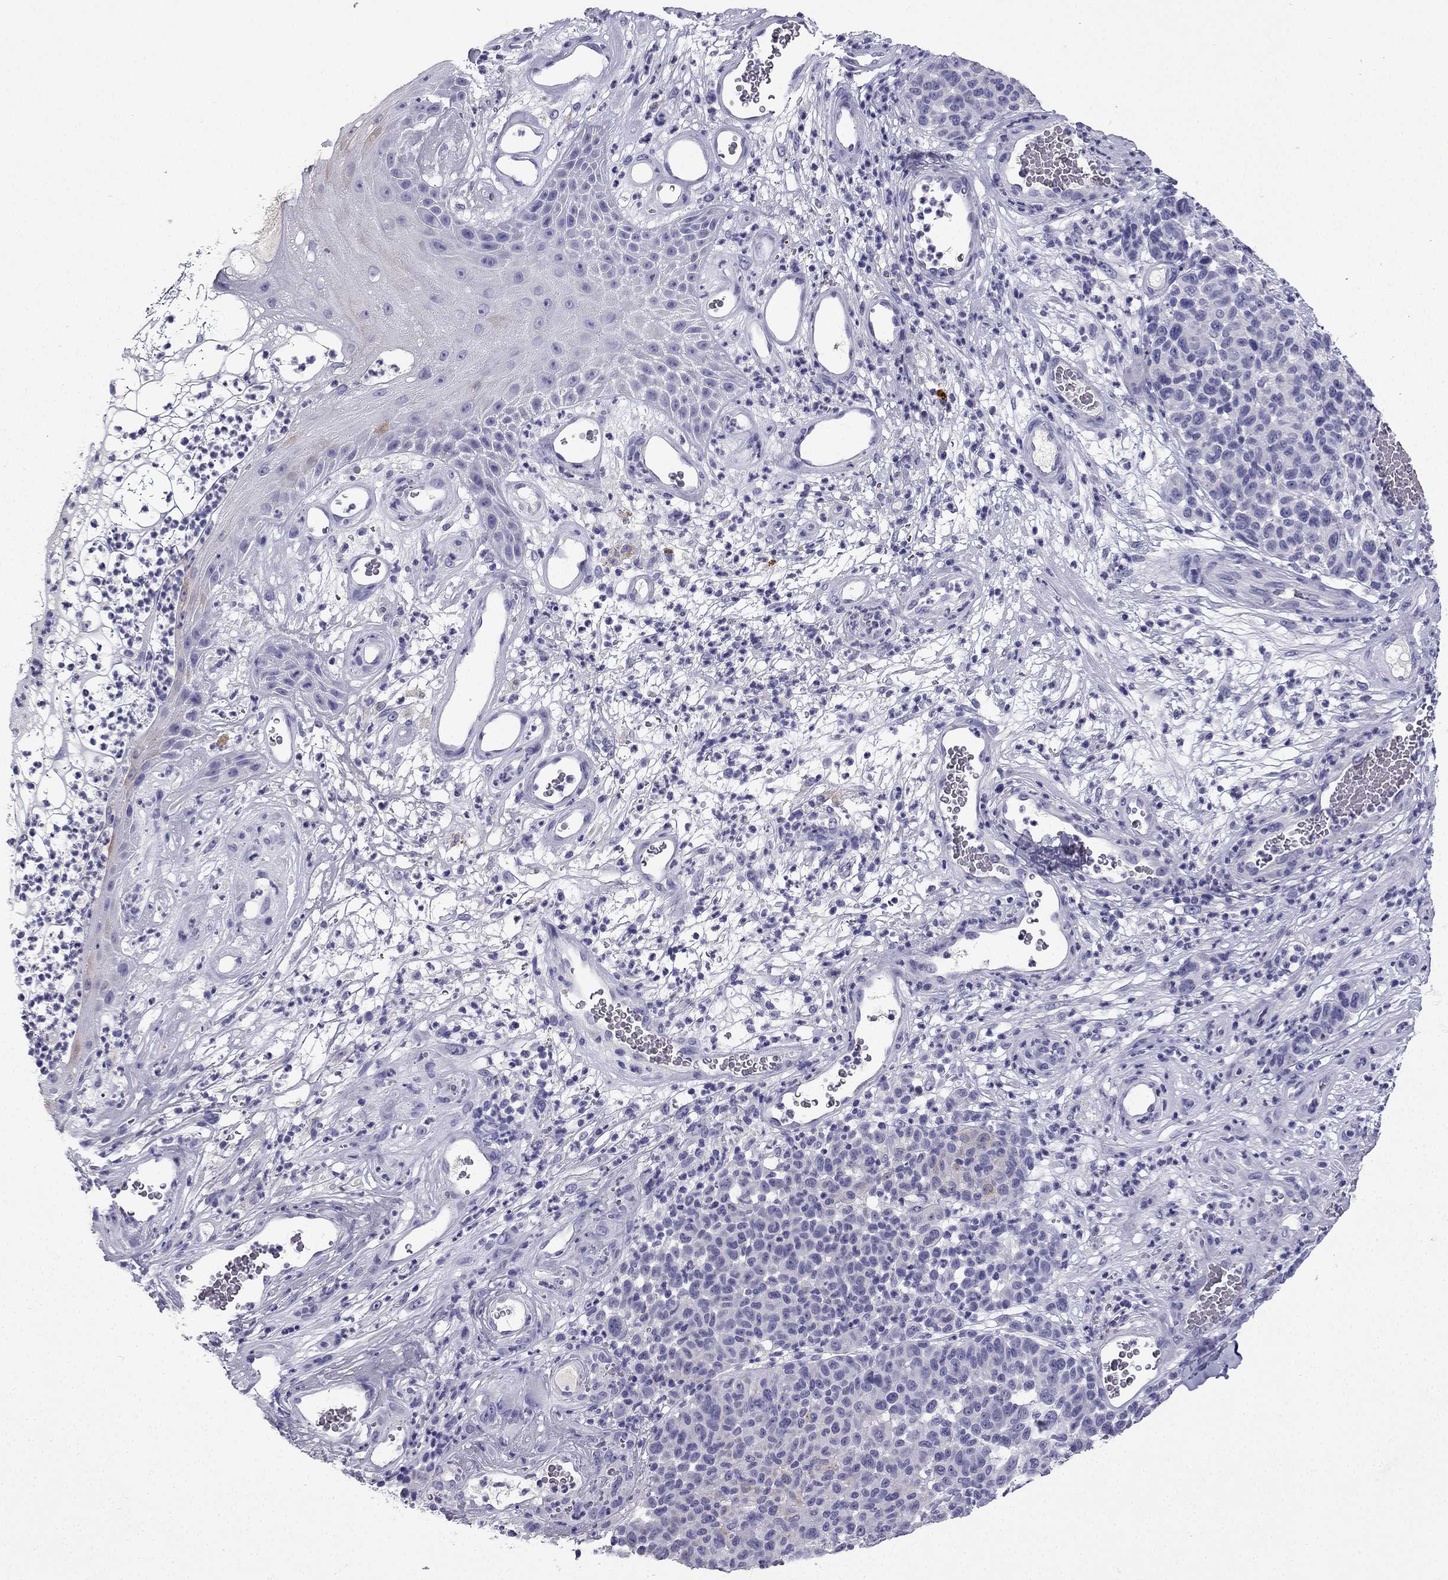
{"staining": {"intensity": "negative", "quantity": "none", "location": "none"}, "tissue": "melanoma", "cell_type": "Tumor cells", "image_type": "cancer", "snomed": [{"axis": "morphology", "description": "Malignant melanoma, NOS"}, {"axis": "topography", "description": "Skin"}], "caption": "Image shows no significant protein expression in tumor cells of malignant melanoma. (DAB (3,3'-diaminobenzidine) IHC, high magnification).", "gene": "NPTX1", "patient": {"sex": "male", "age": 59}}